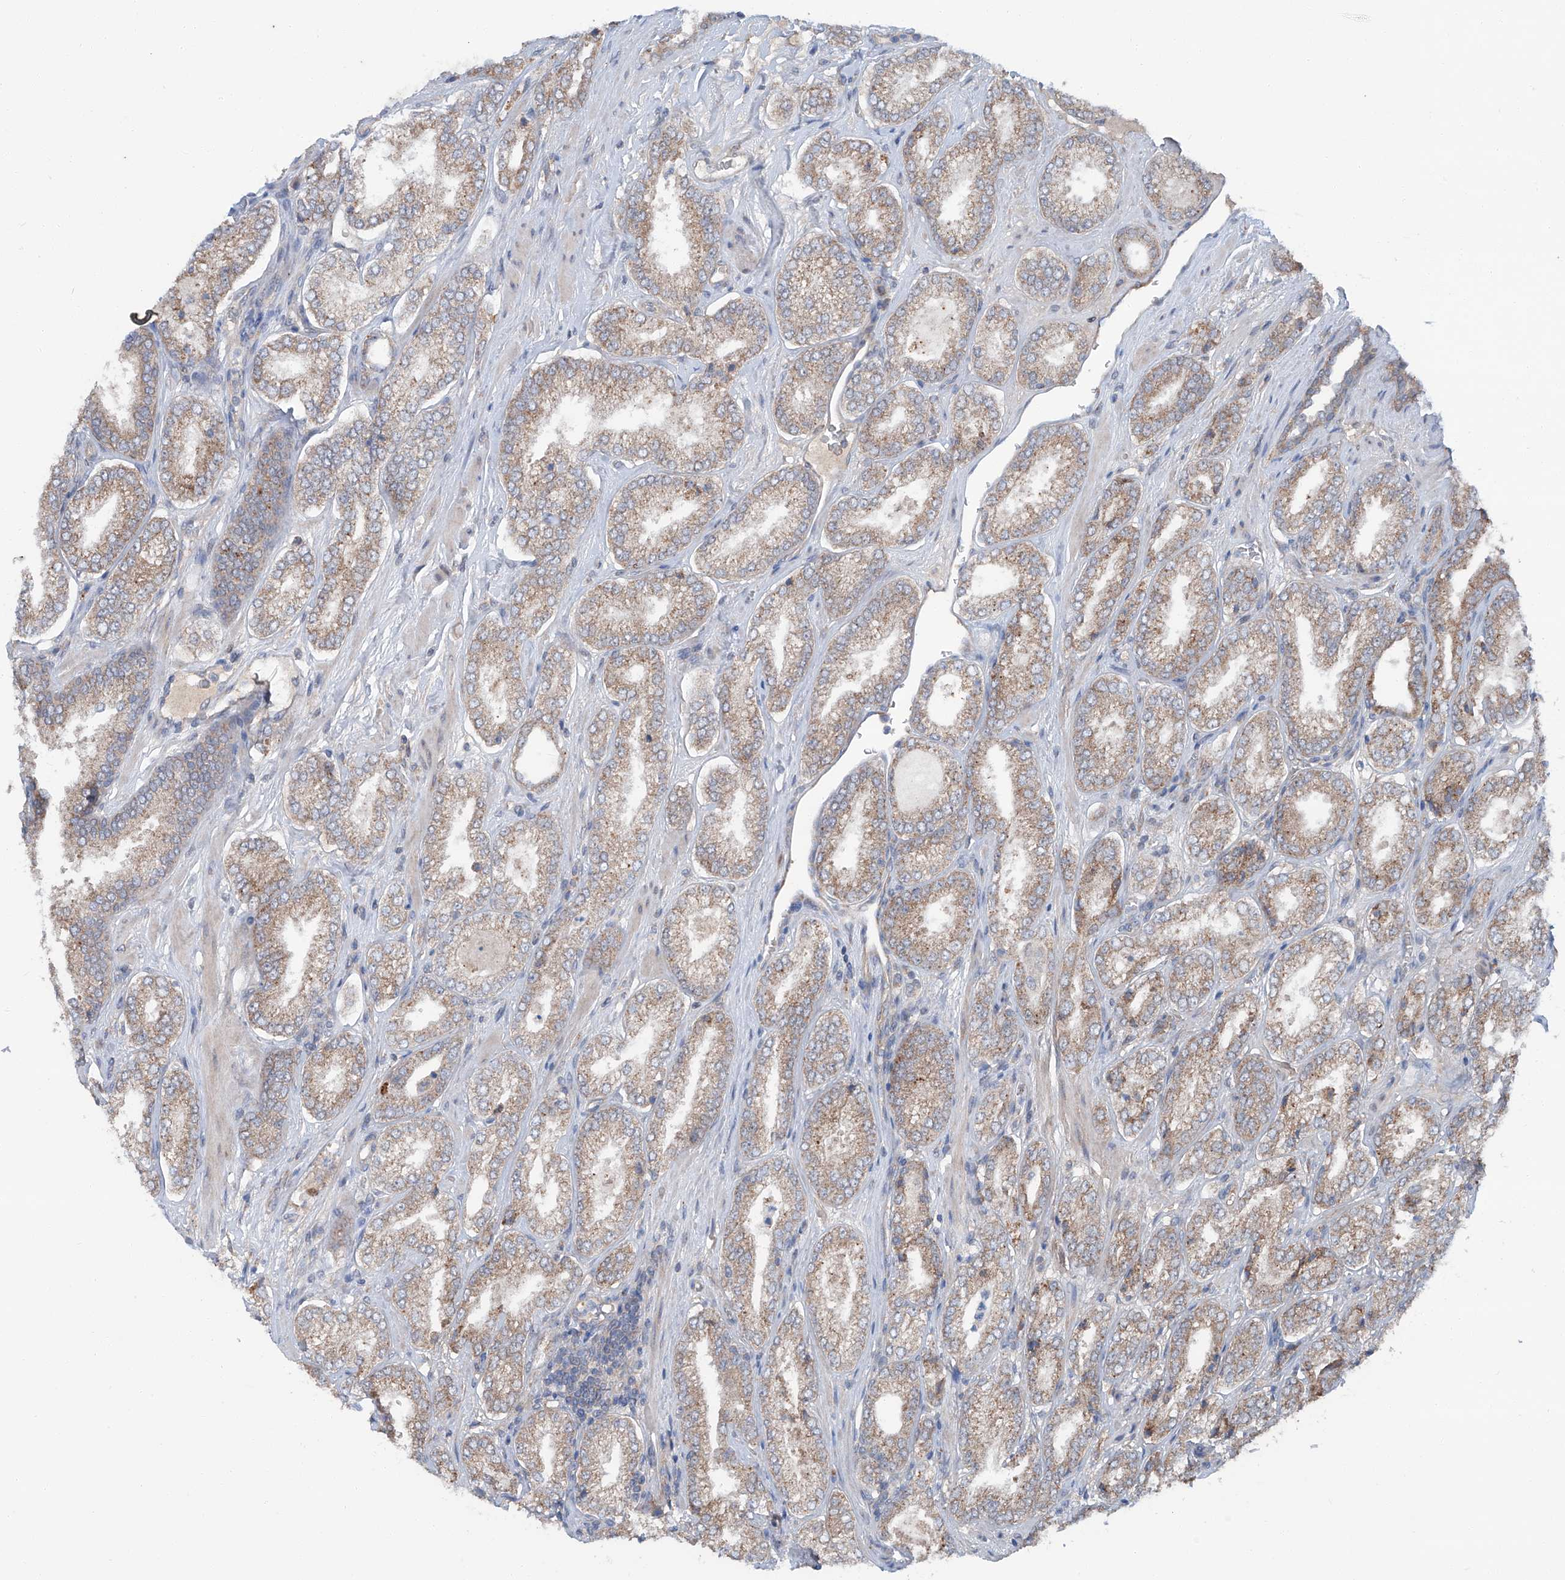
{"staining": {"intensity": "moderate", "quantity": ">75%", "location": "cytoplasmic/membranous"}, "tissue": "prostate cancer", "cell_type": "Tumor cells", "image_type": "cancer", "snomed": [{"axis": "morphology", "description": "Adenocarcinoma, Low grade"}, {"axis": "topography", "description": "Prostate"}], "caption": "Tumor cells demonstrate medium levels of moderate cytoplasmic/membranous staining in approximately >75% of cells in prostate cancer. (DAB (3,3'-diaminobenzidine) IHC with brightfield microscopy, high magnification).", "gene": "SIX4", "patient": {"sex": "male", "age": 62}}